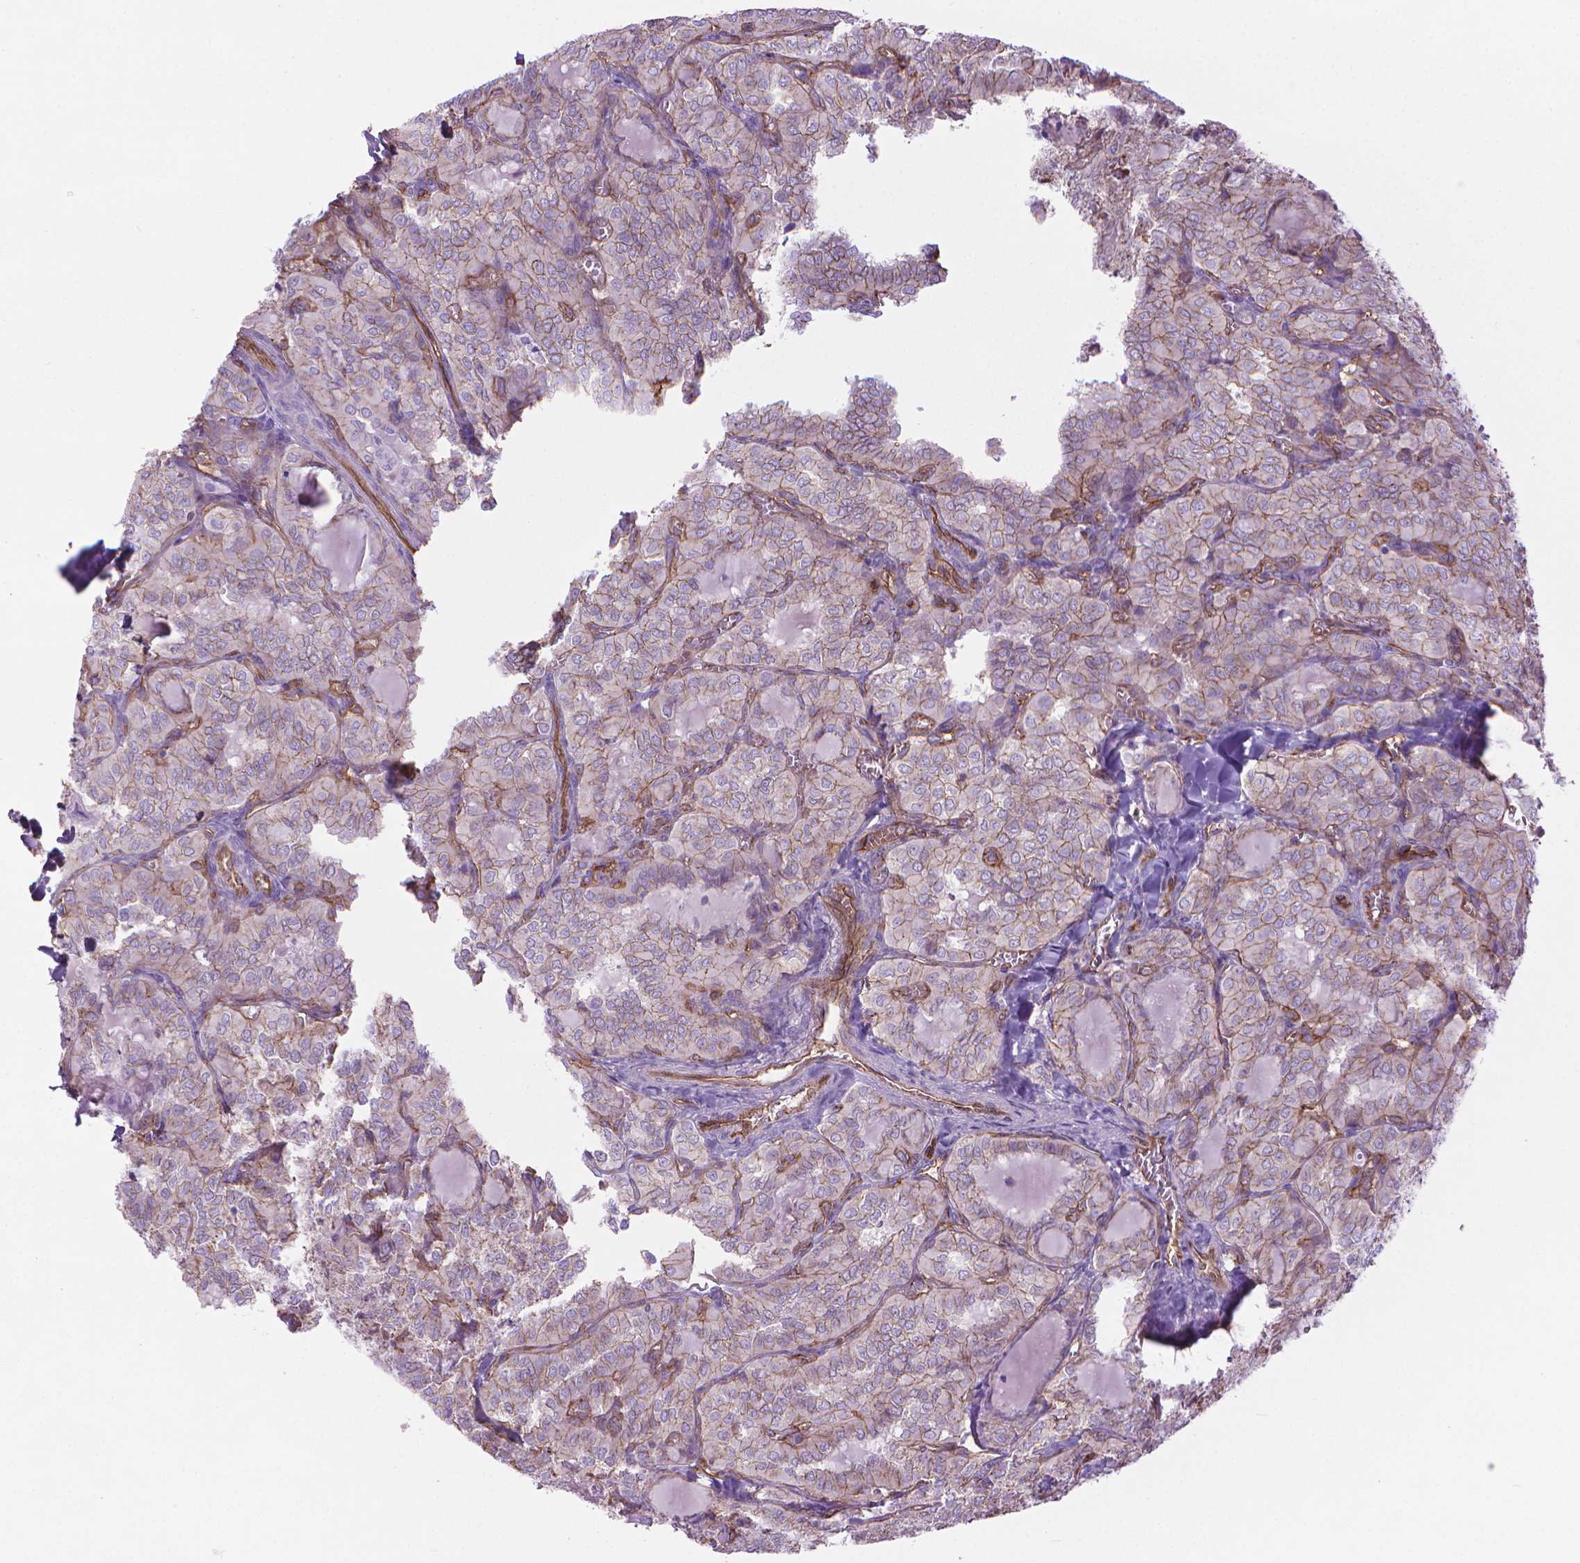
{"staining": {"intensity": "weak", "quantity": "<25%", "location": "cytoplasmic/membranous"}, "tissue": "thyroid cancer", "cell_type": "Tumor cells", "image_type": "cancer", "snomed": [{"axis": "morphology", "description": "Papillary adenocarcinoma, NOS"}, {"axis": "topography", "description": "Thyroid gland"}], "caption": "This is a photomicrograph of IHC staining of papillary adenocarcinoma (thyroid), which shows no positivity in tumor cells.", "gene": "TENT5A", "patient": {"sex": "female", "age": 41}}